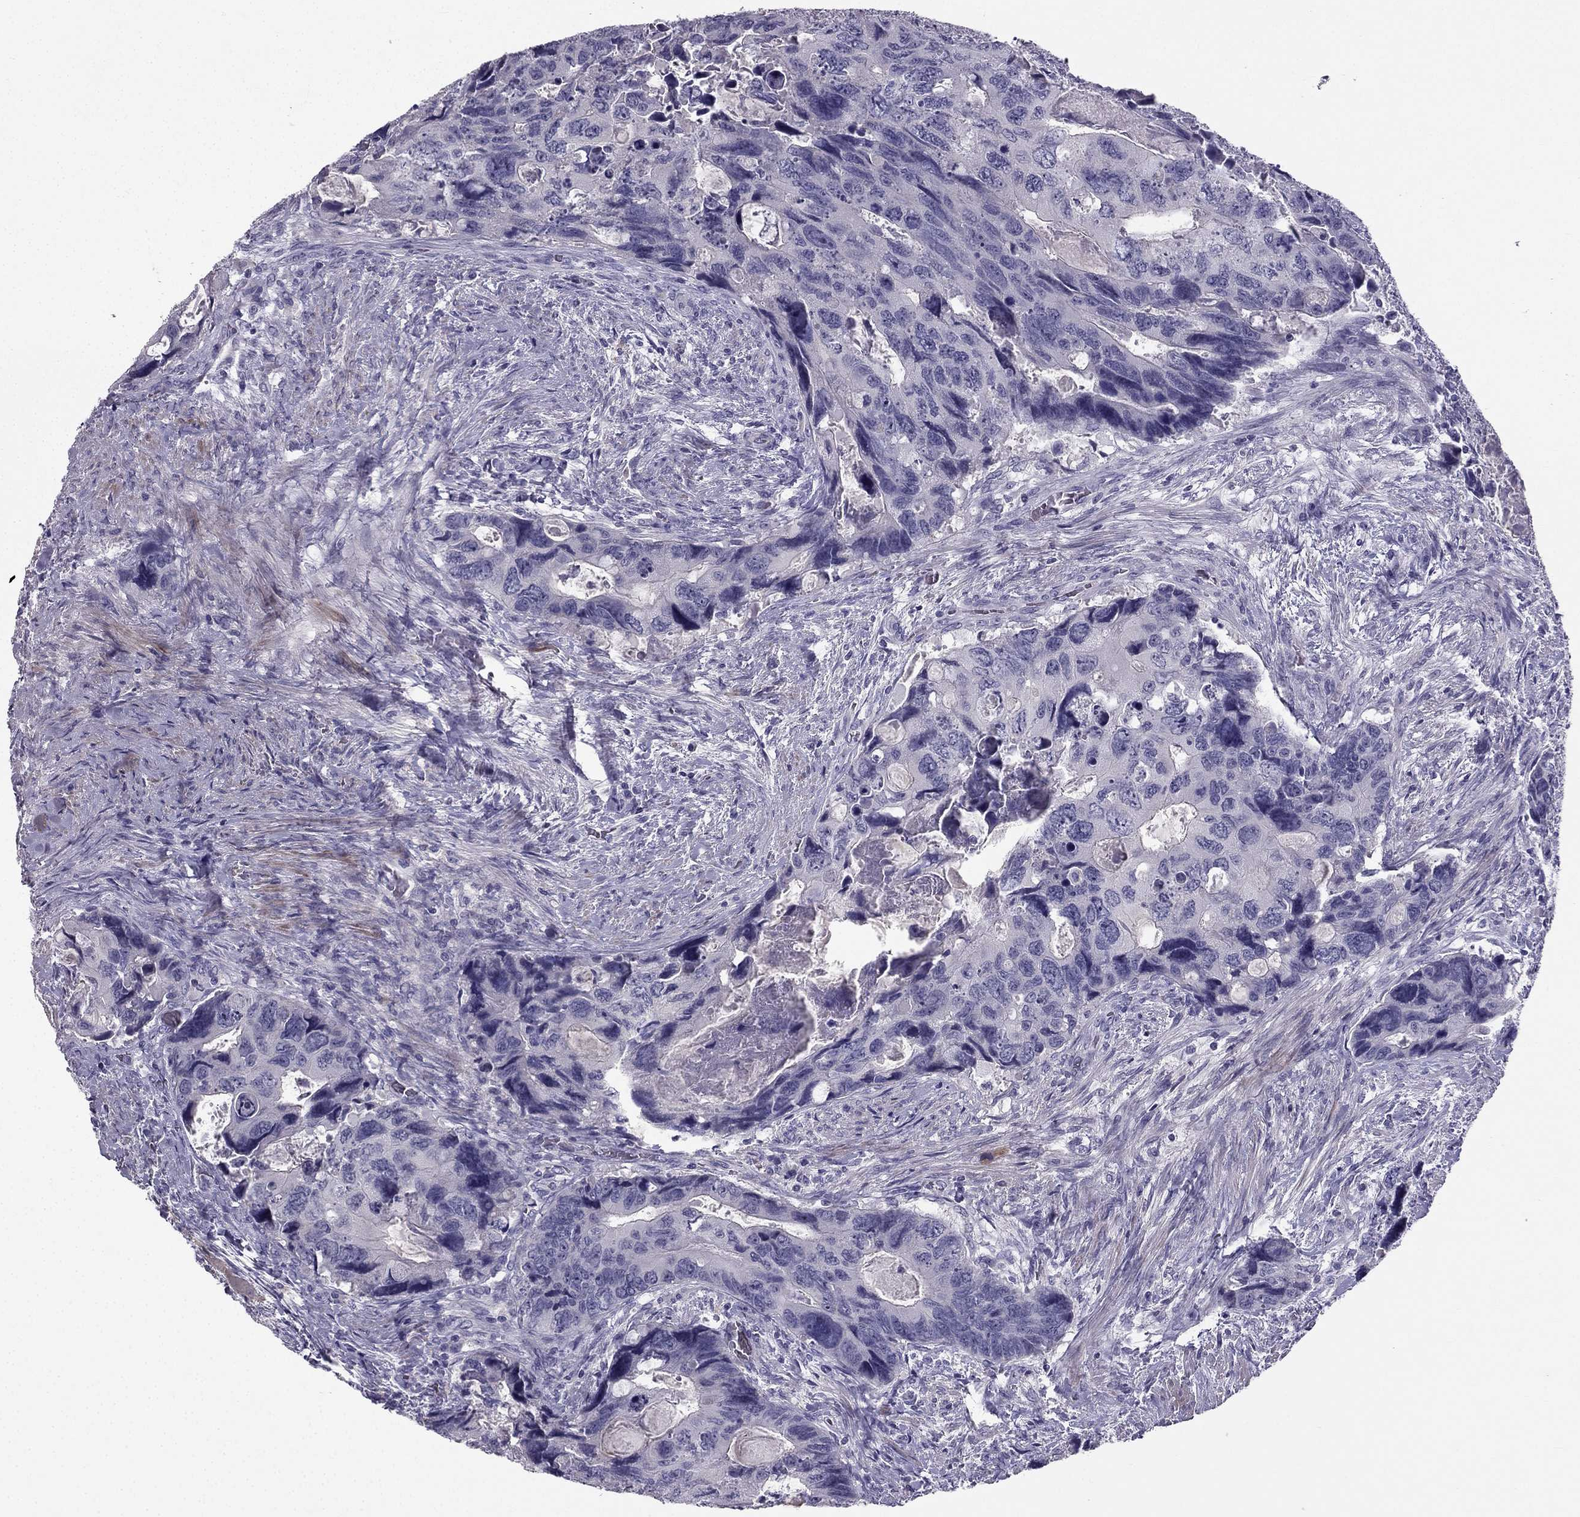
{"staining": {"intensity": "negative", "quantity": "none", "location": "none"}, "tissue": "colorectal cancer", "cell_type": "Tumor cells", "image_type": "cancer", "snomed": [{"axis": "morphology", "description": "Adenocarcinoma, NOS"}, {"axis": "topography", "description": "Rectum"}], "caption": "A high-resolution histopathology image shows immunohistochemistry (IHC) staining of adenocarcinoma (colorectal), which displays no significant positivity in tumor cells. Nuclei are stained in blue.", "gene": "LMTK3", "patient": {"sex": "male", "age": 62}}